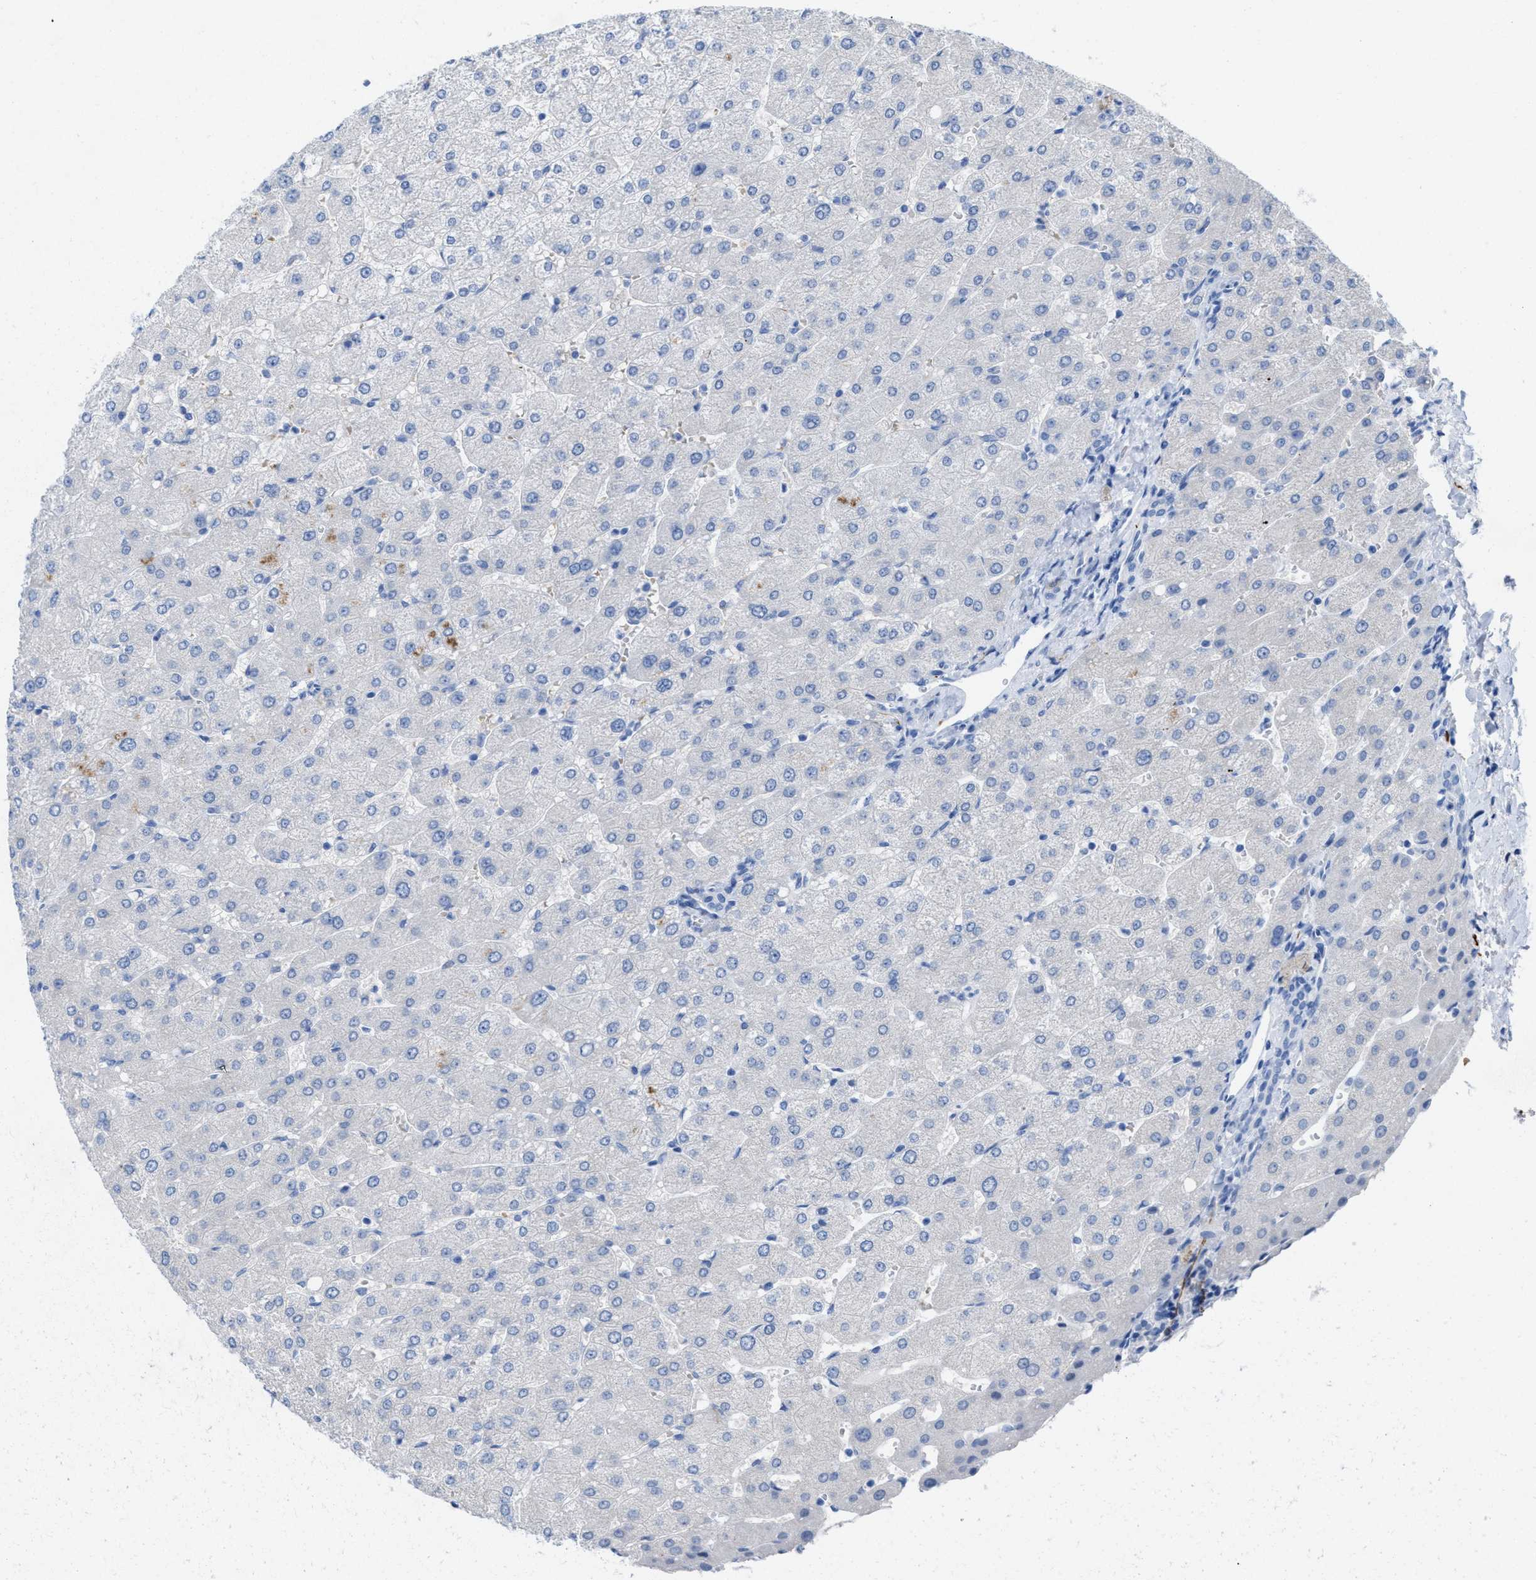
{"staining": {"intensity": "negative", "quantity": "none", "location": "none"}, "tissue": "liver", "cell_type": "Cholangiocytes", "image_type": "normal", "snomed": [{"axis": "morphology", "description": "Normal tissue, NOS"}, {"axis": "topography", "description": "Liver"}], "caption": "DAB (3,3'-diaminobenzidine) immunohistochemical staining of normal liver reveals no significant staining in cholangiocytes.", "gene": "ANKFN1", "patient": {"sex": "male", "age": 55}}